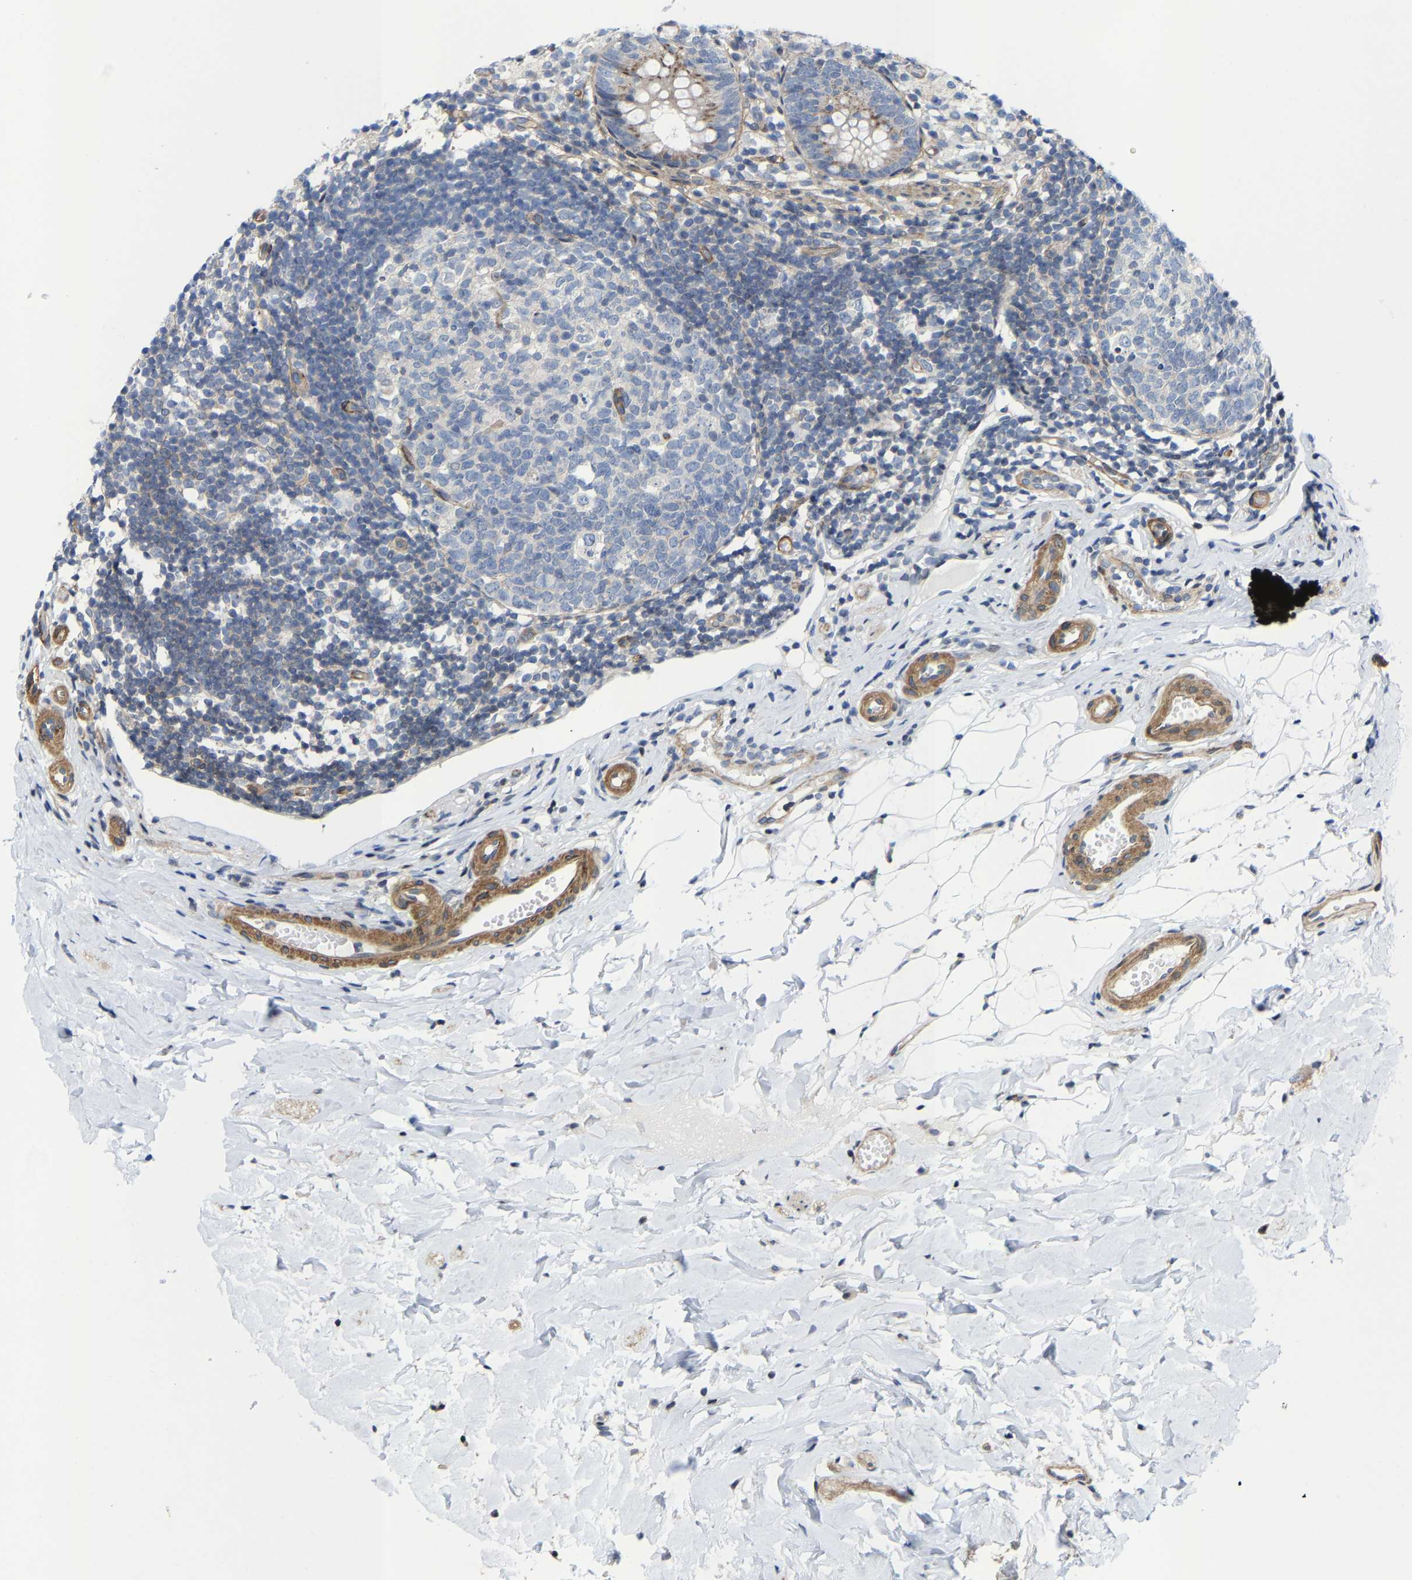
{"staining": {"intensity": "moderate", "quantity": ">75%", "location": "cytoplasmic/membranous"}, "tissue": "appendix", "cell_type": "Glandular cells", "image_type": "normal", "snomed": [{"axis": "morphology", "description": "Normal tissue, NOS"}, {"axis": "topography", "description": "Appendix"}], "caption": "Immunohistochemical staining of unremarkable appendix exhibits medium levels of moderate cytoplasmic/membranous staining in approximately >75% of glandular cells. The protein is stained brown, and the nuclei are stained in blue (DAB (3,3'-diaminobenzidine) IHC with brightfield microscopy, high magnification).", "gene": "TGFB1I1", "patient": {"sex": "female", "age": 20}}